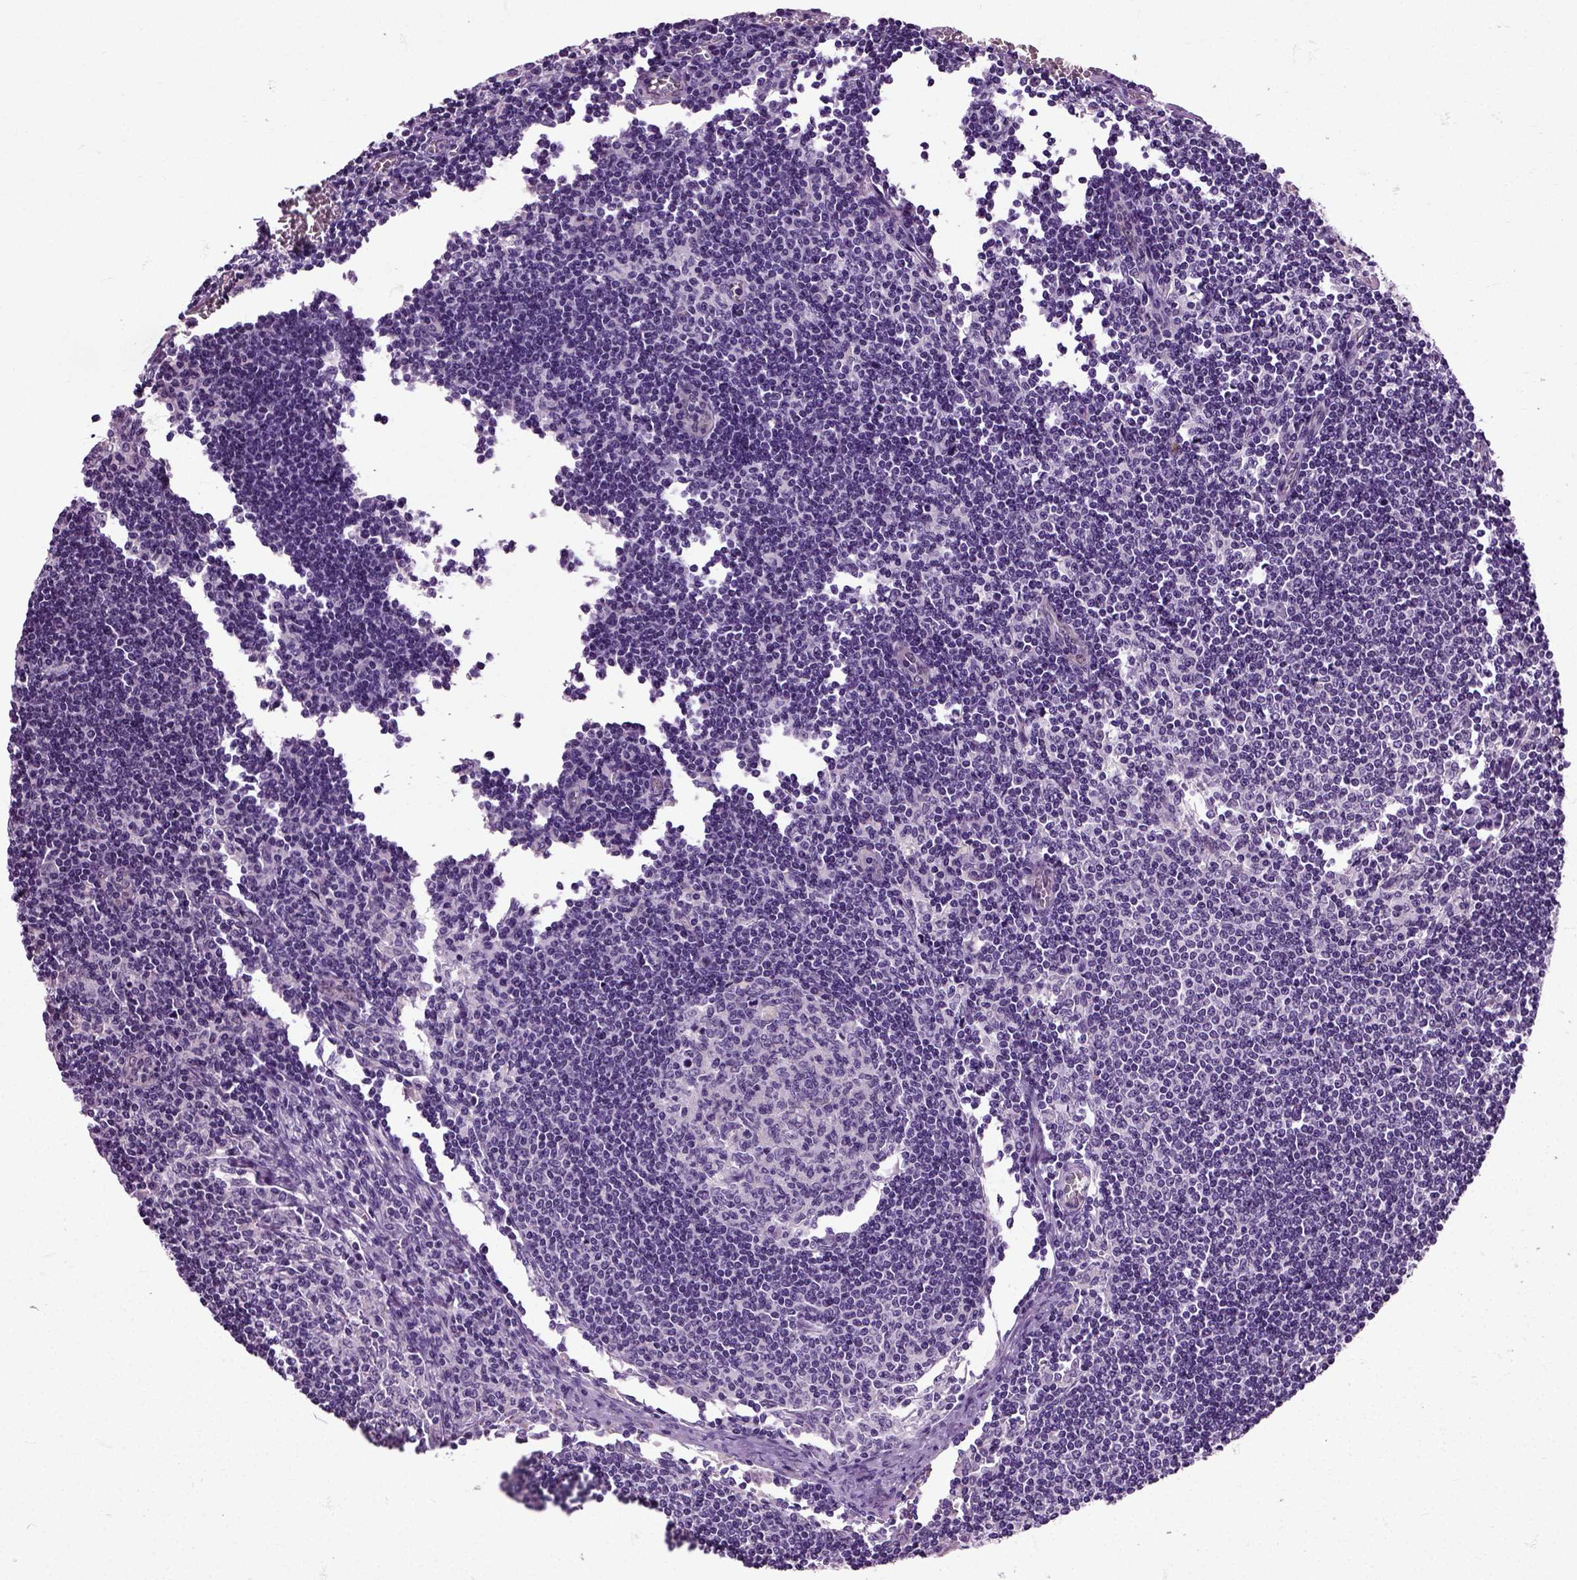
{"staining": {"intensity": "negative", "quantity": "none", "location": "none"}, "tissue": "lymph node", "cell_type": "Germinal center cells", "image_type": "normal", "snomed": [{"axis": "morphology", "description": "Normal tissue, NOS"}, {"axis": "topography", "description": "Lymph node"}], "caption": "The micrograph reveals no staining of germinal center cells in unremarkable lymph node. The staining is performed using DAB (3,3'-diaminobenzidine) brown chromogen with nuclei counter-stained in using hematoxylin.", "gene": "HSPA2", "patient": {"sex": "male", "age": 59}}